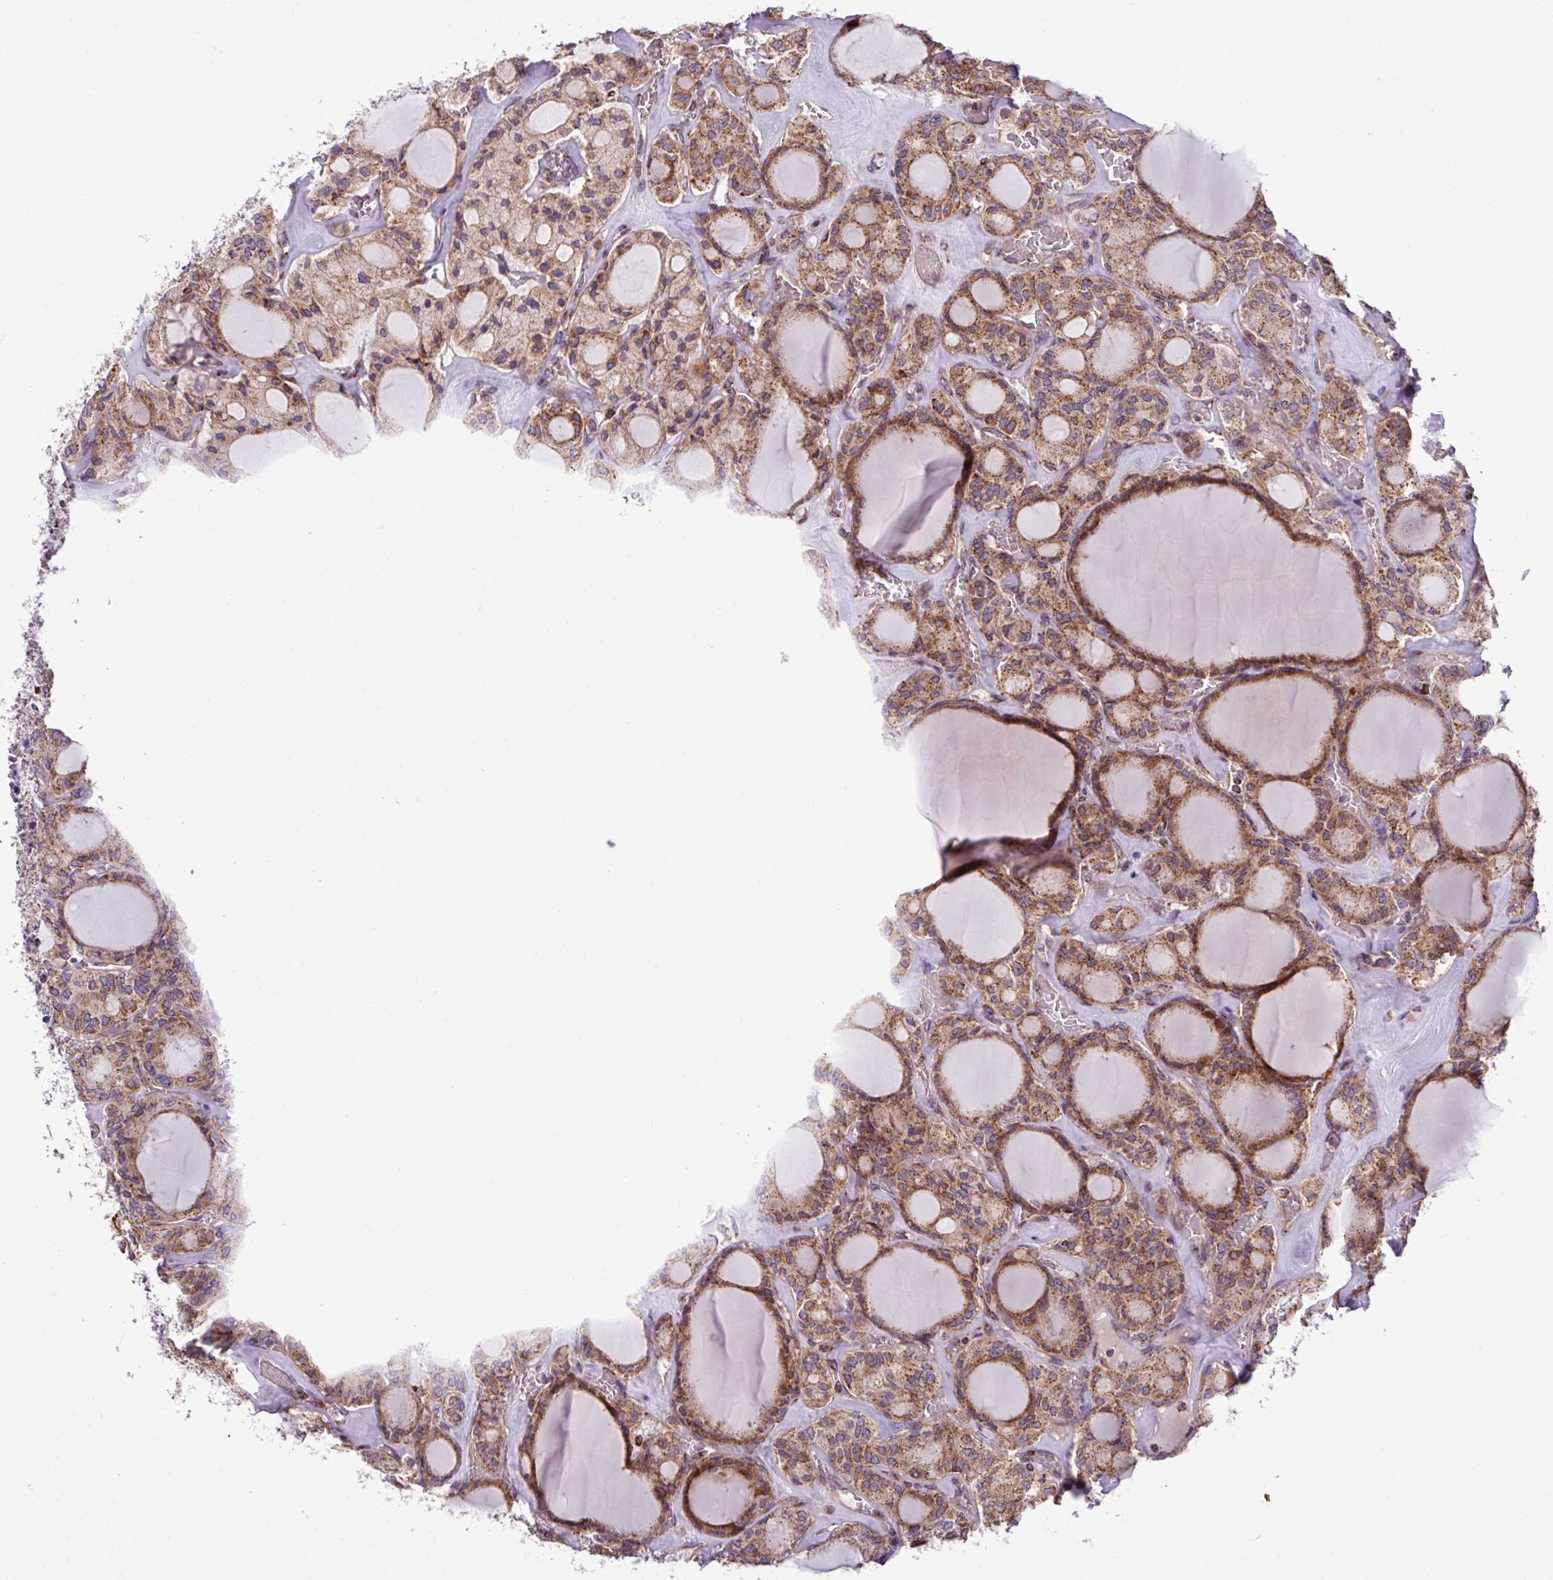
{"staining": {"intensity": "moderate", "quantity": ">75%", "location": "cytoplasmic/membranous"}, "tissue": "thyroid cancer", "cell_type": "Tumor cells", "image_type": "cancer", "snomed": [{"axis": "morphology", "description": "Papillary adenocarcinoma, NOS"}, {"axis": "topography", "description": "Thyroid gland"}], "caption": "Thyroid cancer (papillary adenocarcinoma) stained with a protein marker displays moderate staining in tumor cells.", "gene": "ZNF569", "patient": {"sex": "male", "age": 87}}